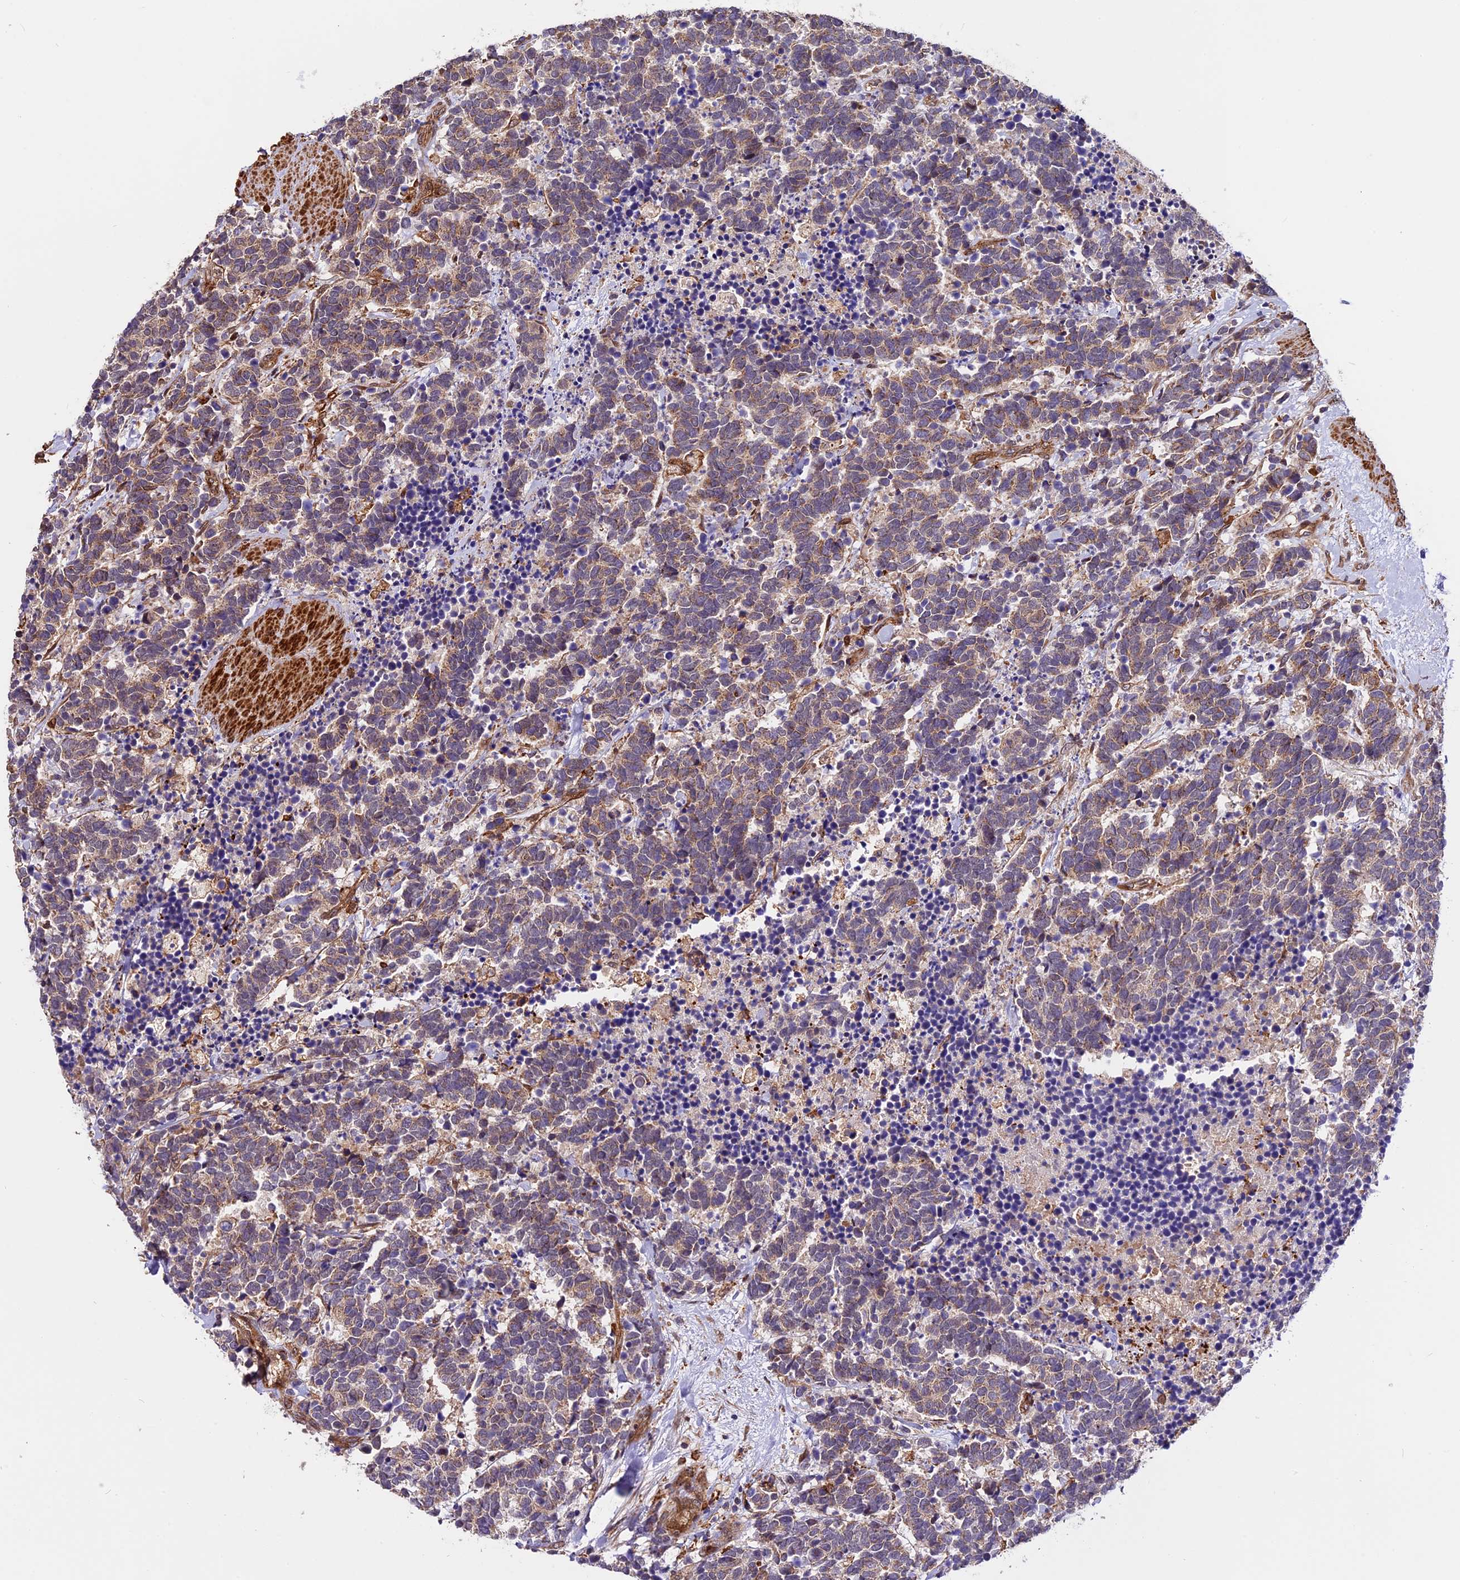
{"staining": {"intensity": "moderate", "quantity": "25%-75%", "location": "cytoplasmic/membranous"}, "tissue": "carcinoid", "cell_type": "Tumor cells", "image_type": "cancer", "snomed": [{"axis": "morphology", "description": "Carcinoma, NOS"}, {"axis": "morphology", "description": "Carcinoid, malignant, NOS"}, {"axis": "topography", "description": "Prostate"}], "caption": "A brown stain highlights moderate cytoplasmic/membranous staining of a protein in carcinoid tumor cells. (DAB (3,3'-diaminobenzidine) = brown stain, brightfield microscopy at high magnification).", "gene": "HERPUD1", "patient": {"sex": "male", "age": 57}}